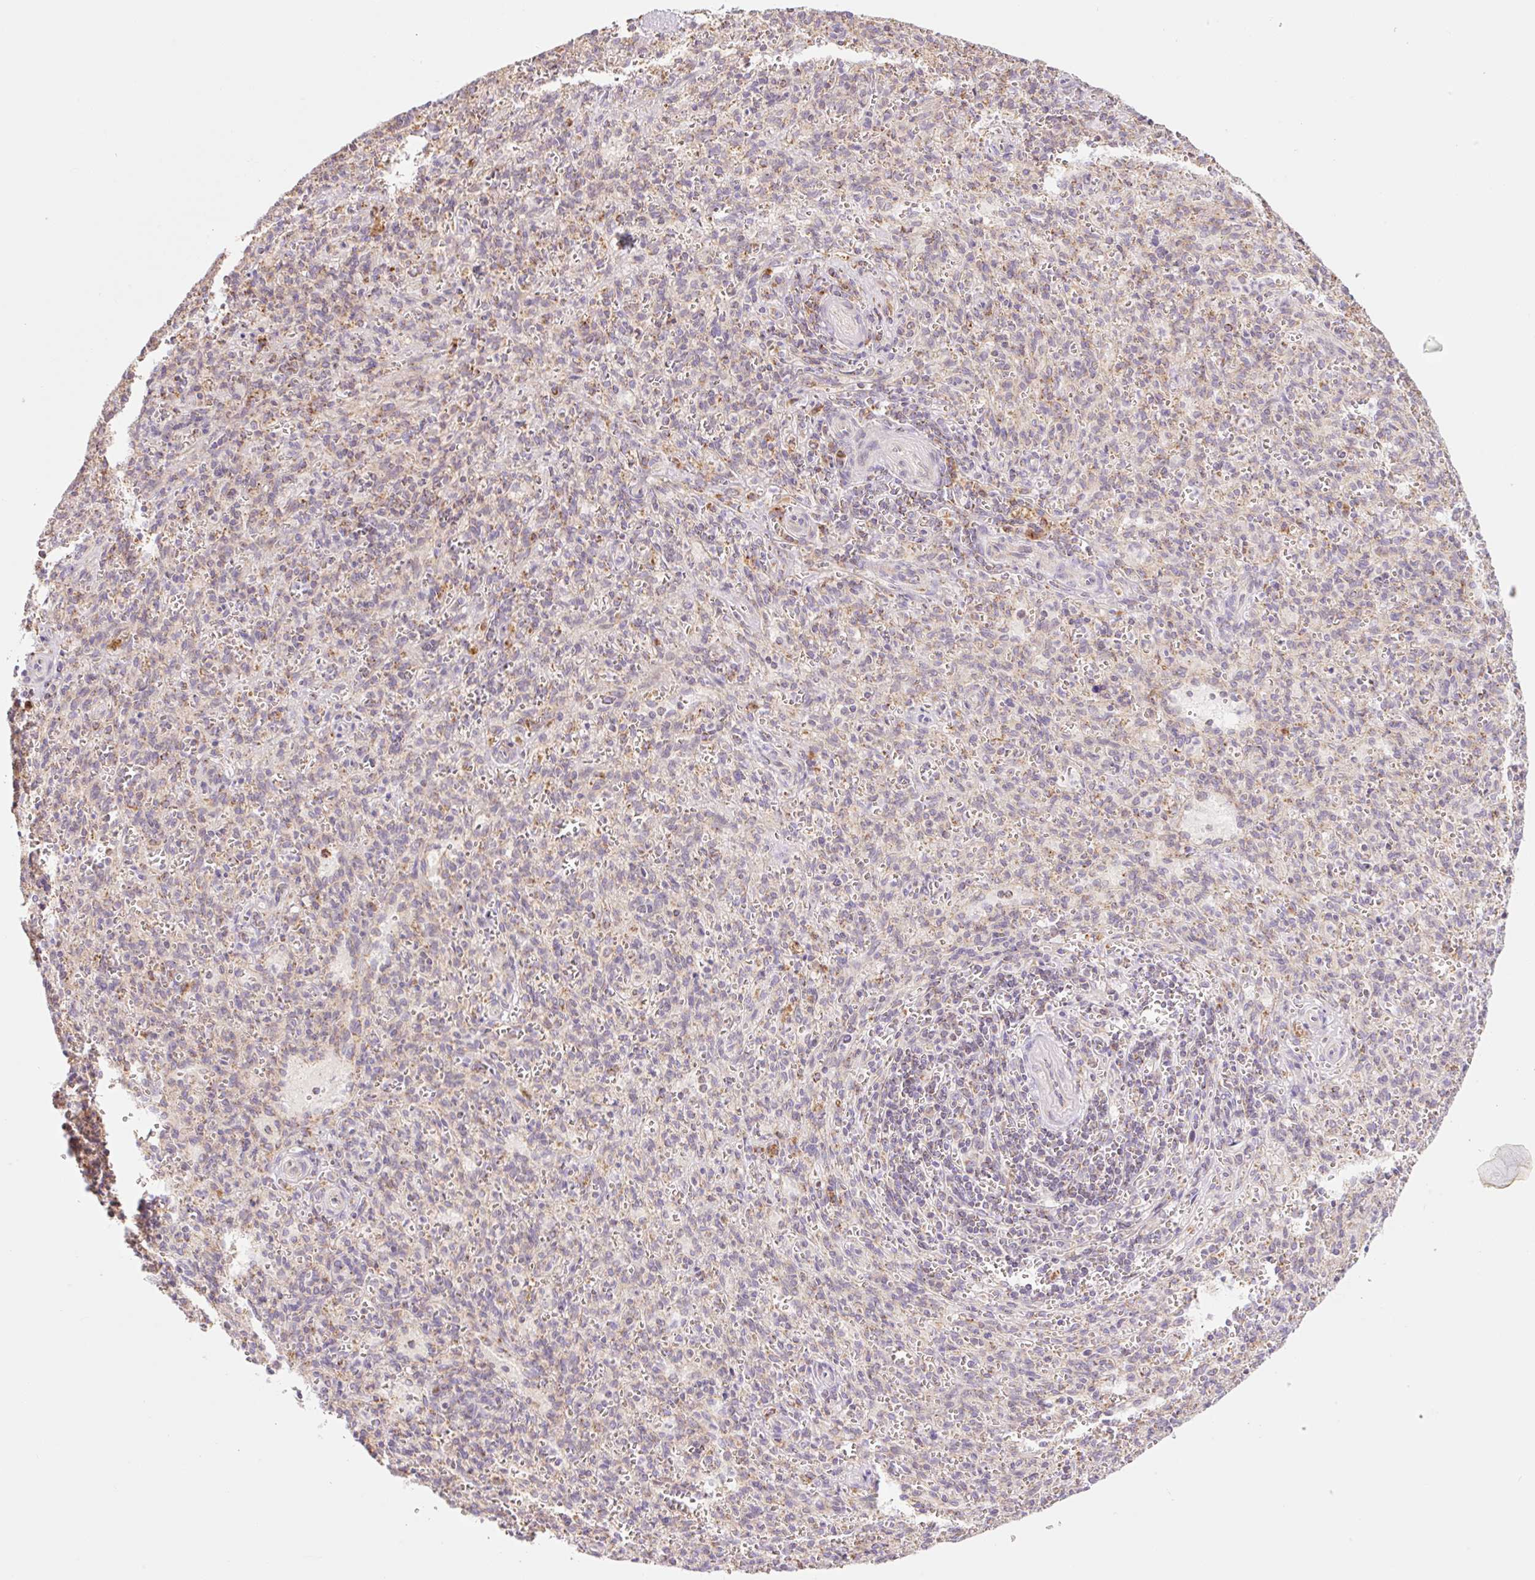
{"staining": {"intensity": "weak", "quantity": "<25%", "location": "cytoplasmic/membranous"}, "tissue": "spleen", "cell_type": "Cells in red pulp", "image_type": "normal", "snomed": [{"axis": "morphology", "description": "Normal tissue, NOS"}, {"axis": "topography", "description": "Spleen"}], "caption": "High magnification brightfield microscopy of benign spleen stained with DAB (brown) and counterstained with hematoxylin (blue): cells in red pulp show no significant staining. Brightfield microscopy of IHC stained with DAB (brown) and hematoxylin (blue), captured at high magnification.", "gene": "GOSR2", "patient": {"sex": "female", "age": 26}}